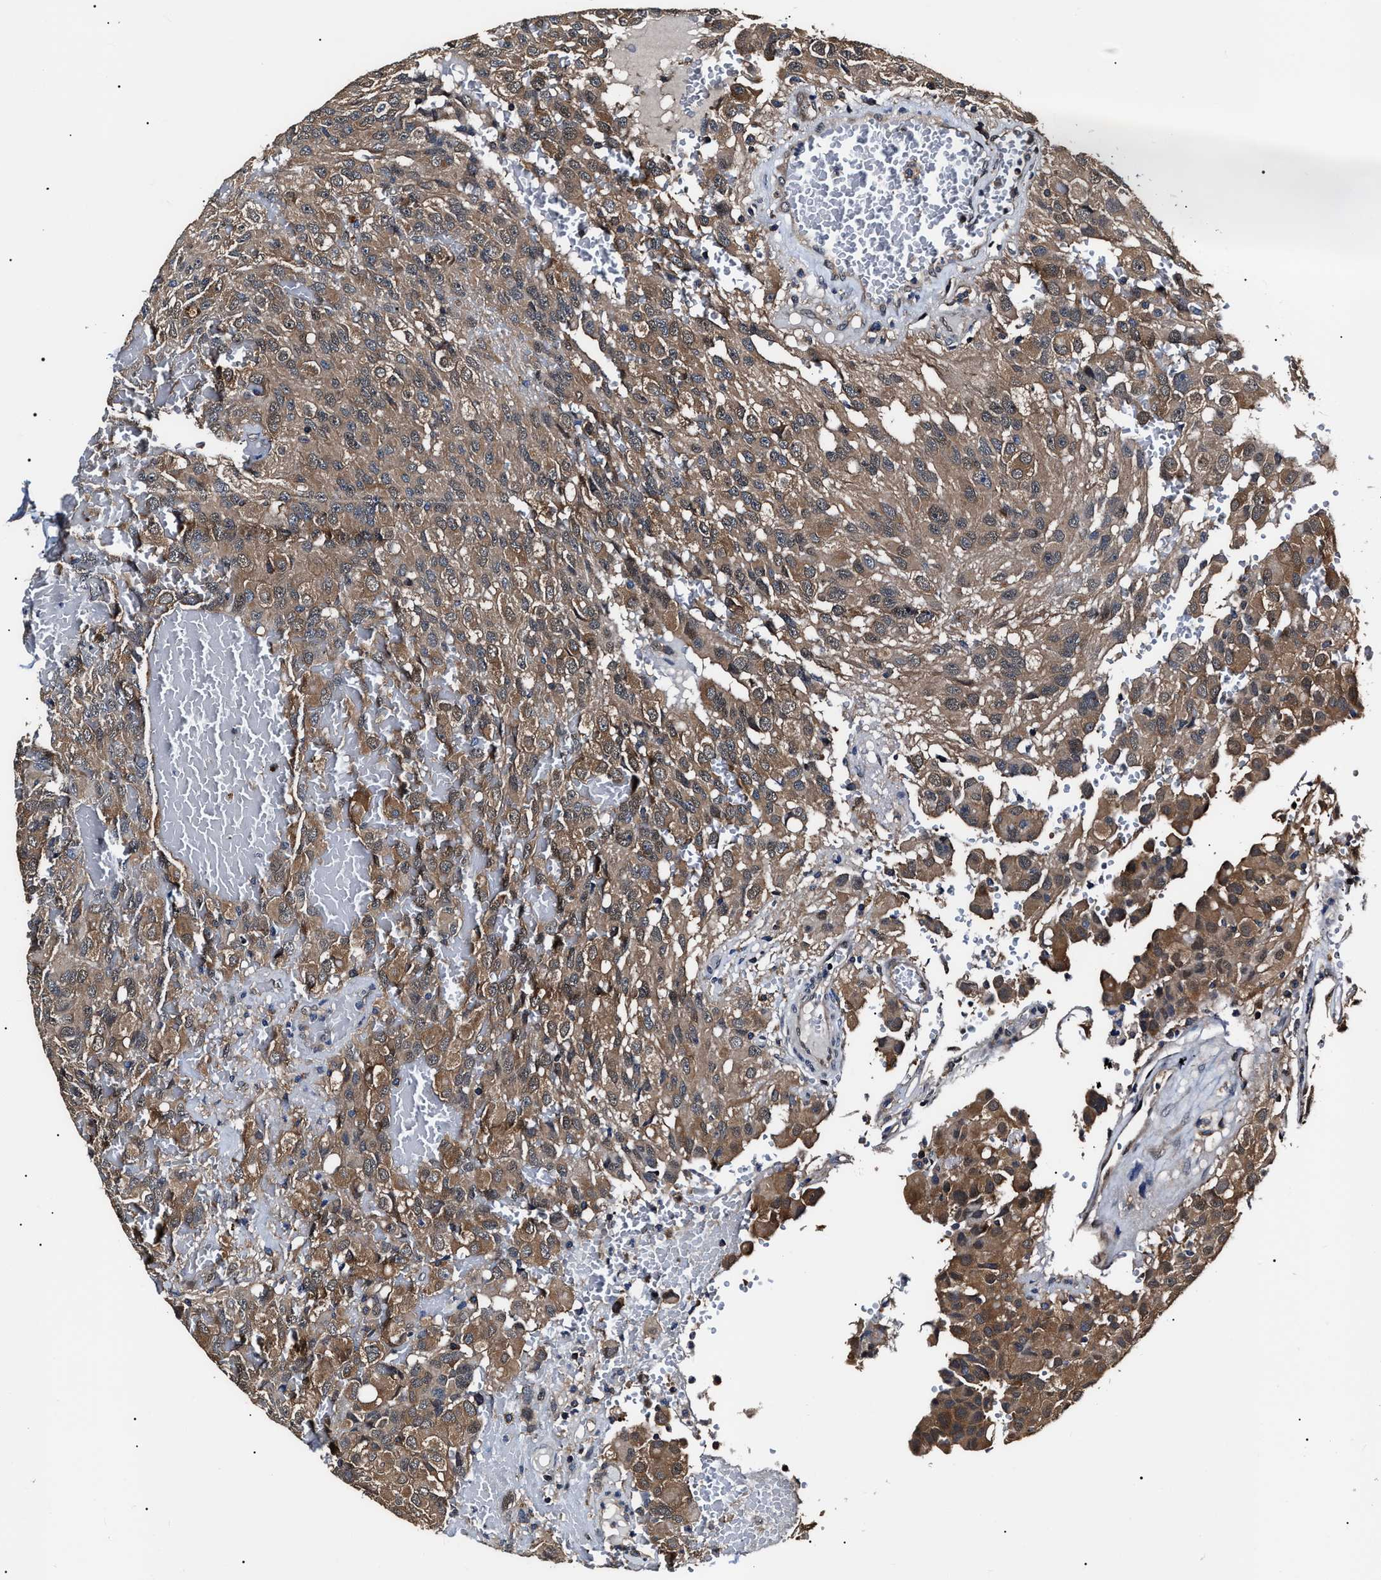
{"staining": {"intensity": "moderate", "quantity": ">75%", "location": "cytoplasmic/membranous"}, "tissue": "glioma", "cell_type": "Tumor cells", "image_type": "cancer", "snomed": [{"axis": "morphology", "description": "Glioma, malignant, High grade"}, {"axis": "topography", "description": "Brain"}], "caption": "Moderate cytoplasmic/membranous staining for a protein is present in approximately >75% of tumor cells of high-grade glioma (malignant) using immunohistochemistry.", "gene": "CCT8", "patient": {"sex": "male", "age": 32}}